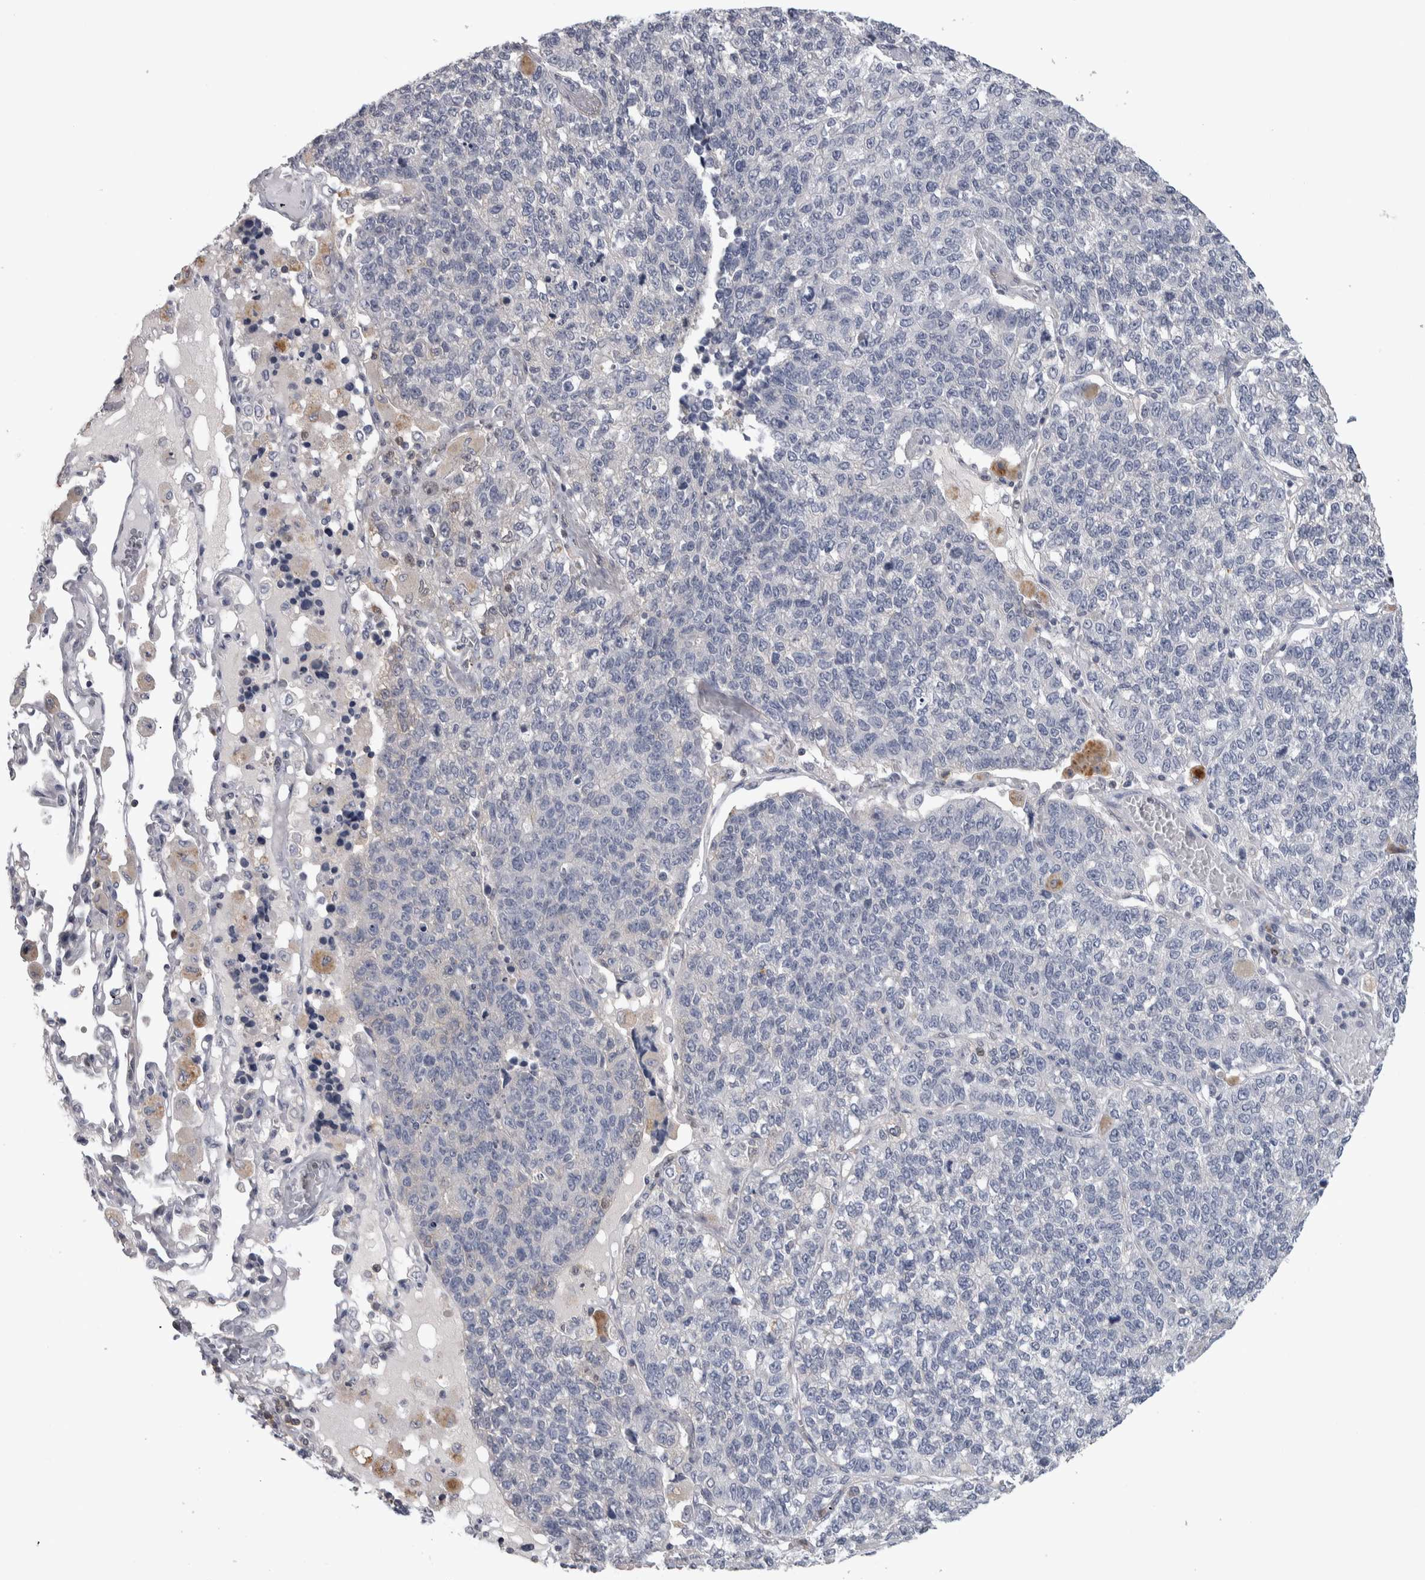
{"staining": {"intensity": "negative", "quantity": "none", "location": "none"}, "tissue": "lung cancer", "cell_type": "Tumor cells", "image_type": "cancer", "snomed": [{"axis": "morphology", "description": "Adenocarcinoma, NOS"}, {"axis": "topography", "description": "Lung"}], "caption": "IHC image of adenocarcinoma (lung) stained for a protein (brown), which exhibits no expression in tumor cells.", "gene": "NFKB2", "patient": {"sex": "male", "age": 49}}